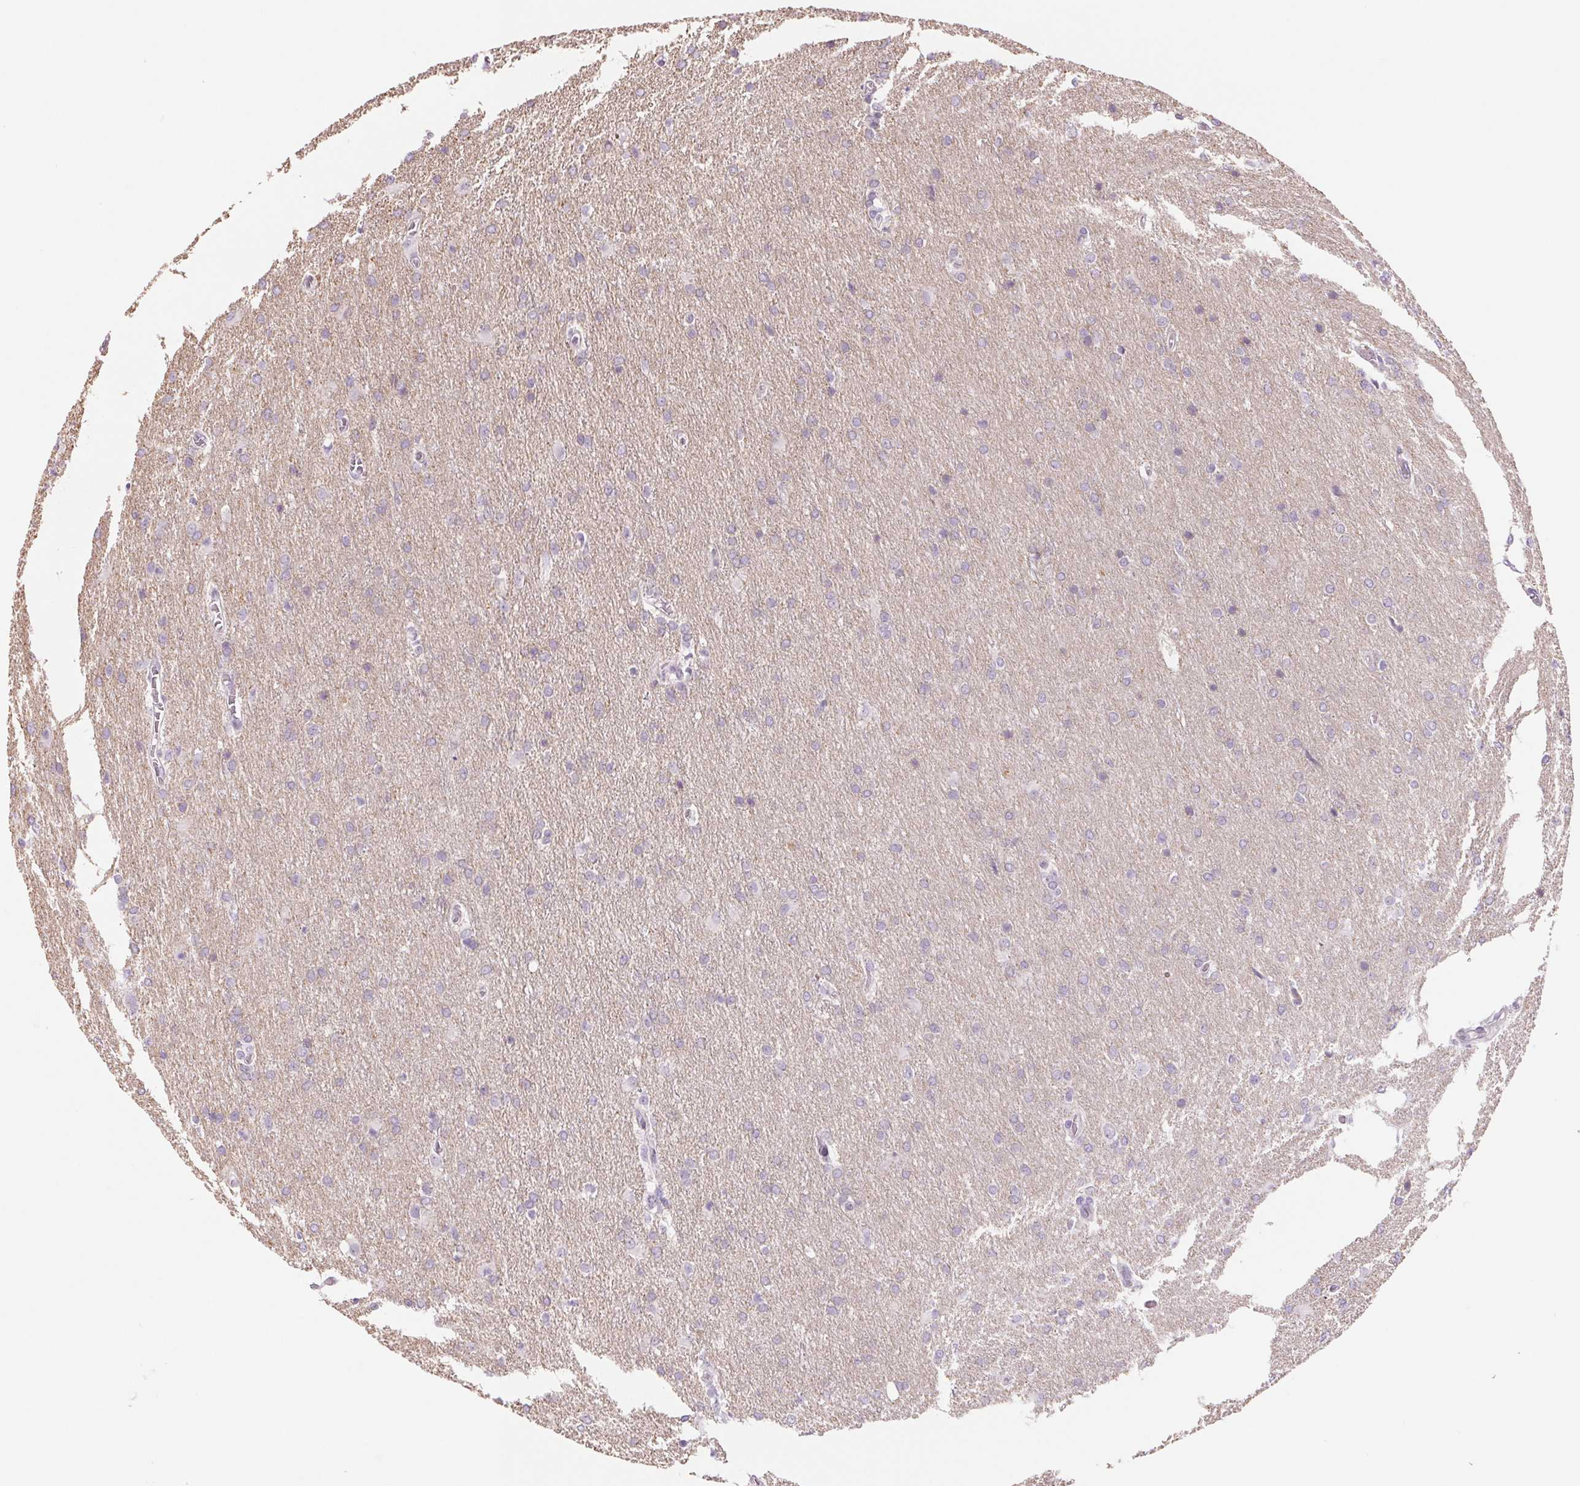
{"staining": {"intensity": "negative", "quantity": "none", "location": "none"}, "tissue": "glioma", "cell_type": "Tumor cells", "image_type": "cancer", "snomed": [{"axis": "morphology", "description": "Glioma, malignant, High grade"}, {"axis": "topography", "description": "Brain"}], "caption": "Photomicrograph shows no protein expression in tumor cells of malignant high-grade glioma tissue.", "gene": "CCDC168", "patient": {"sex": "male", "age": 68}}